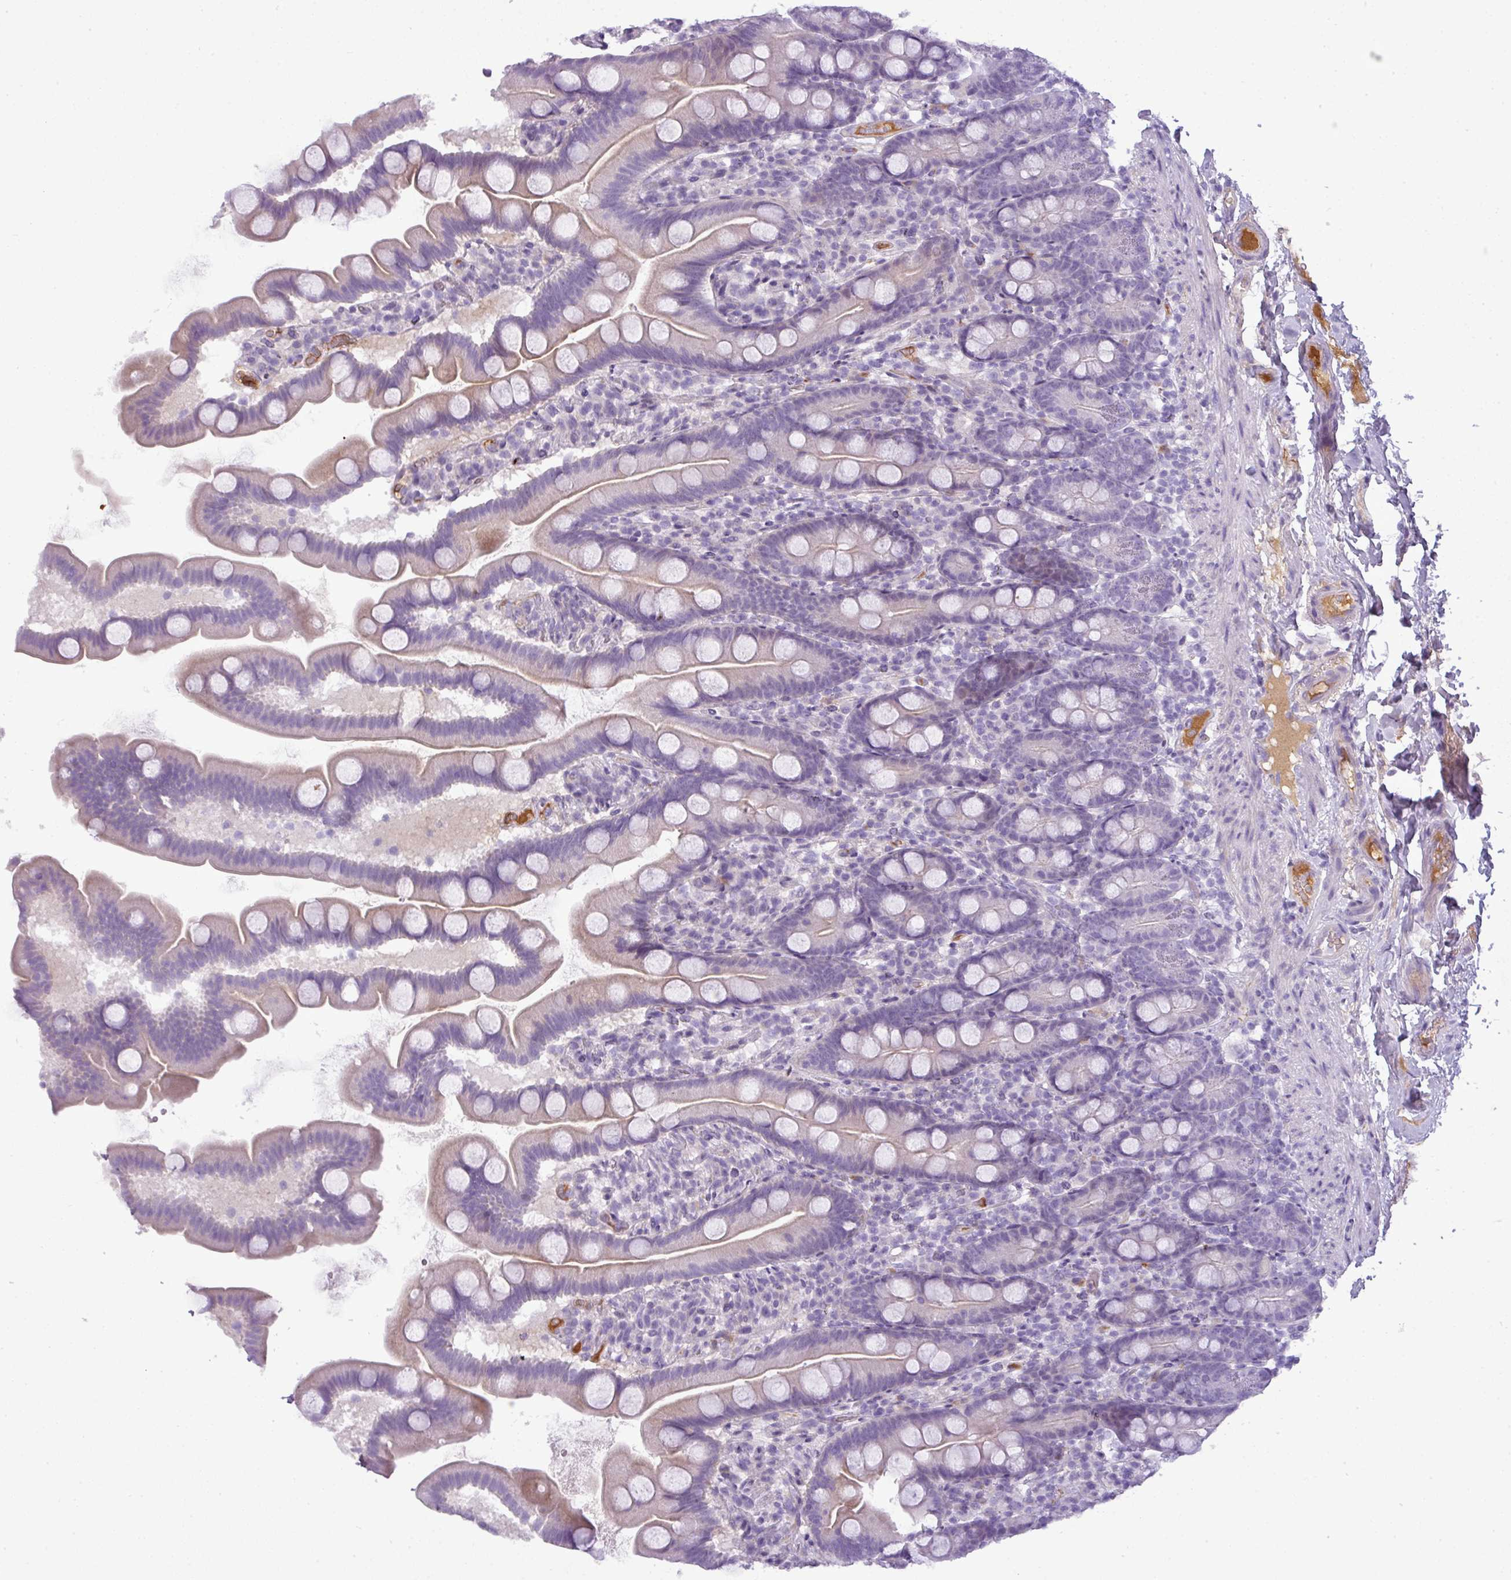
{"staining": {"intensity": "moderate", "quantity": "<25%", "location": "cytoplasmic/membranous"}, "tissue": "small intestine", "cell_type": "Glandular cells", "image_type": "normal", "snomed": [{"axis": "morphology", "description": "Normal tissue, NOS"}, {"axis": "topography", "description": "Small intestine"}], "caption": "Immunohistochemical staining of benign small intestine reveals <25% levels of moderate cytoplasmic/membranous protein positivity in about <25% of glandular cells. The protein of interest is stained brown, and the nuclei are stained in blue (DAB (3,3'-diaminobenzidine) IHC with brightfield microscopy, high magnification).", "gene": "C4A", "patient": {"sex": "female", "age": 68}}